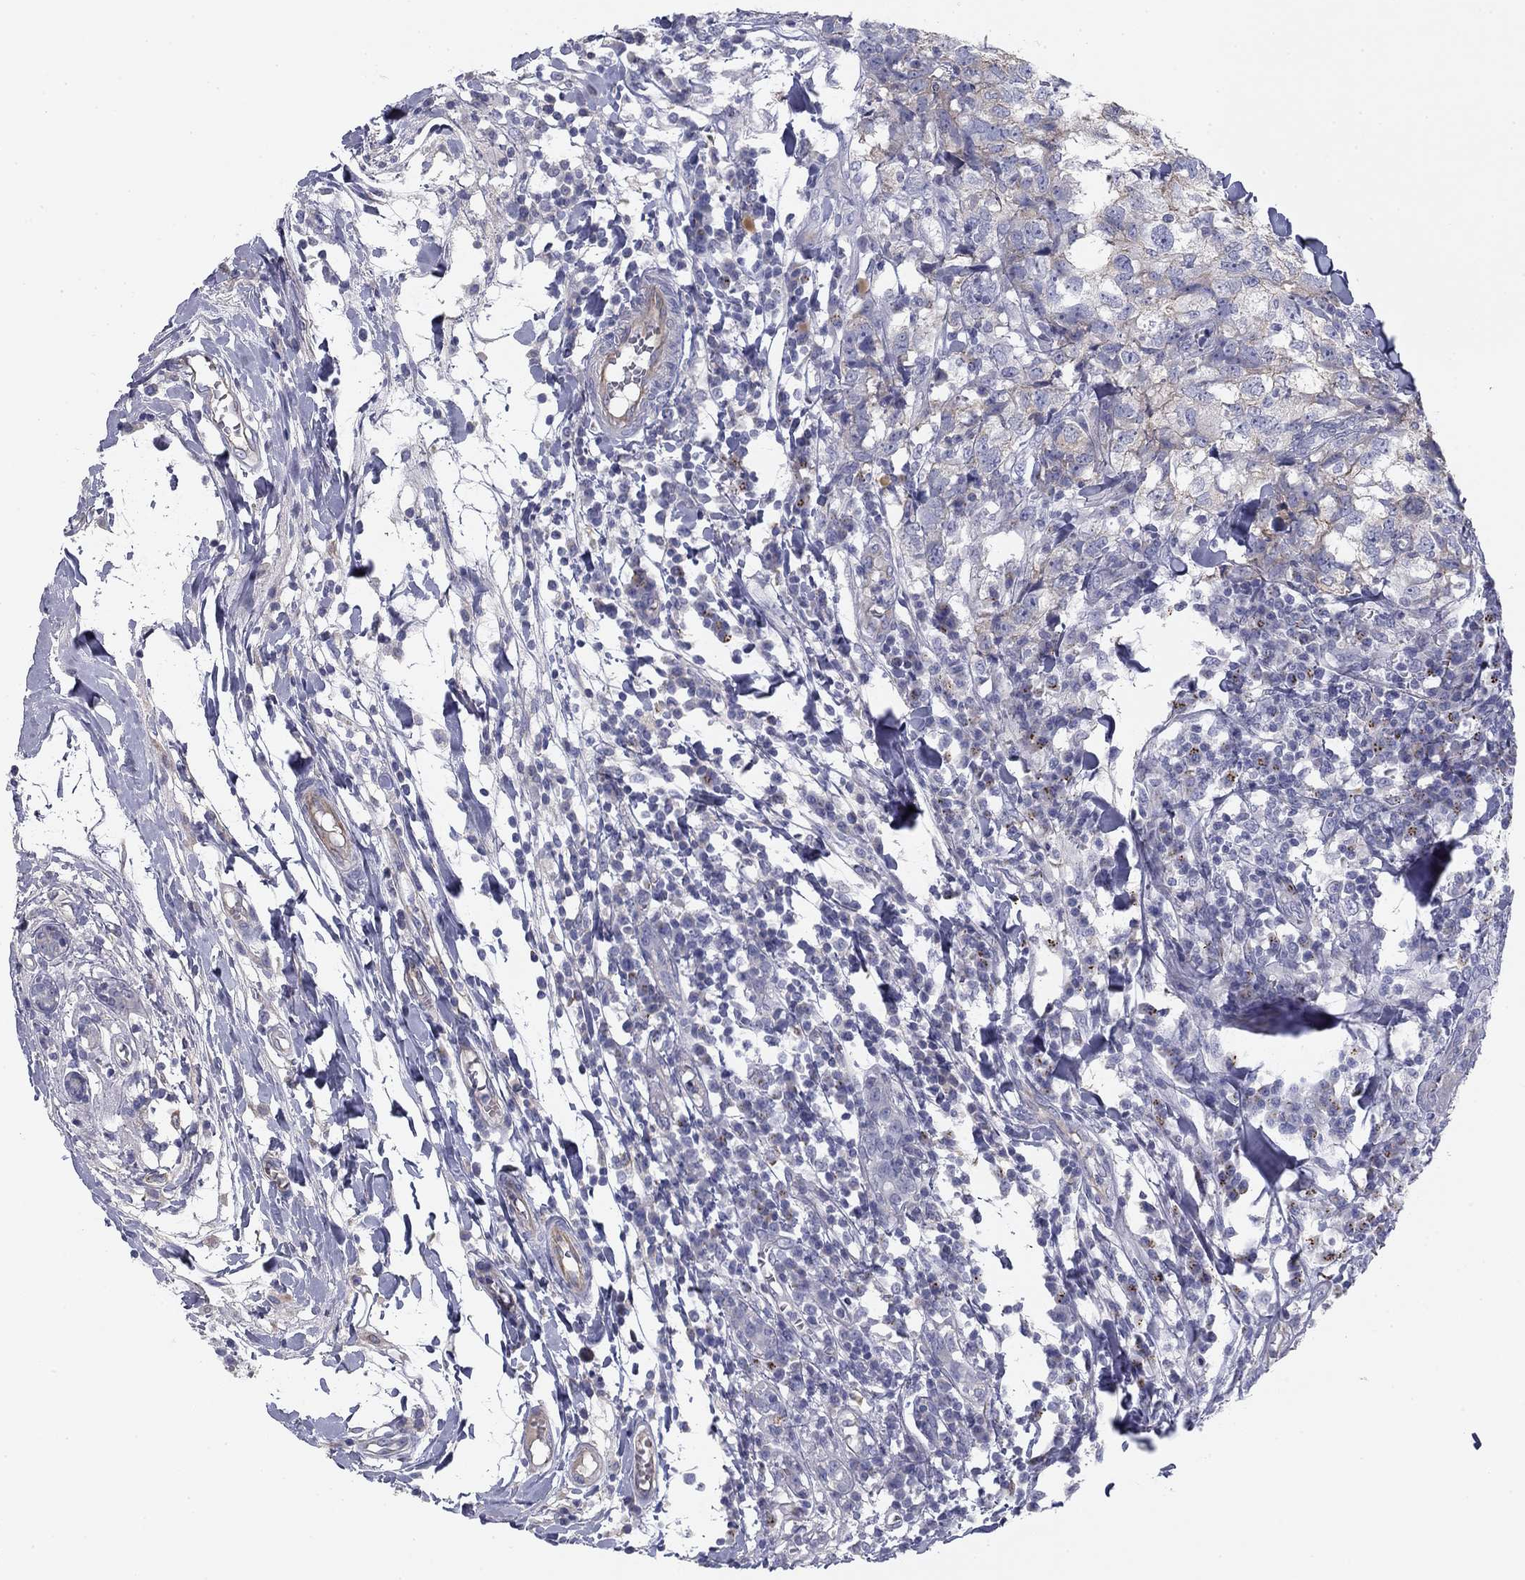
{"staining": {"intensity": "weak", "quantity": "25%-75%", "location": "cytoplasmic/membranous"}, "tissue": "breast cancer", "cell_type": "Tumor cells", "image_type": "cancer", "snomed": [{"axis": "morphology", "description": "Duct carcinoma"}, {"axis": "topography", "description": "Breast"}], "caption": "An immunohistochemistry (IHC) image of tumor tissue is shown. Protein staining in brown highlights weak cytoplasmic/membranous positivity in breast cancer (intraductal carcinoma) within tumor cells.", "gene": "SEPTIN3", "patient": {"sex": "female", "age": 30}}